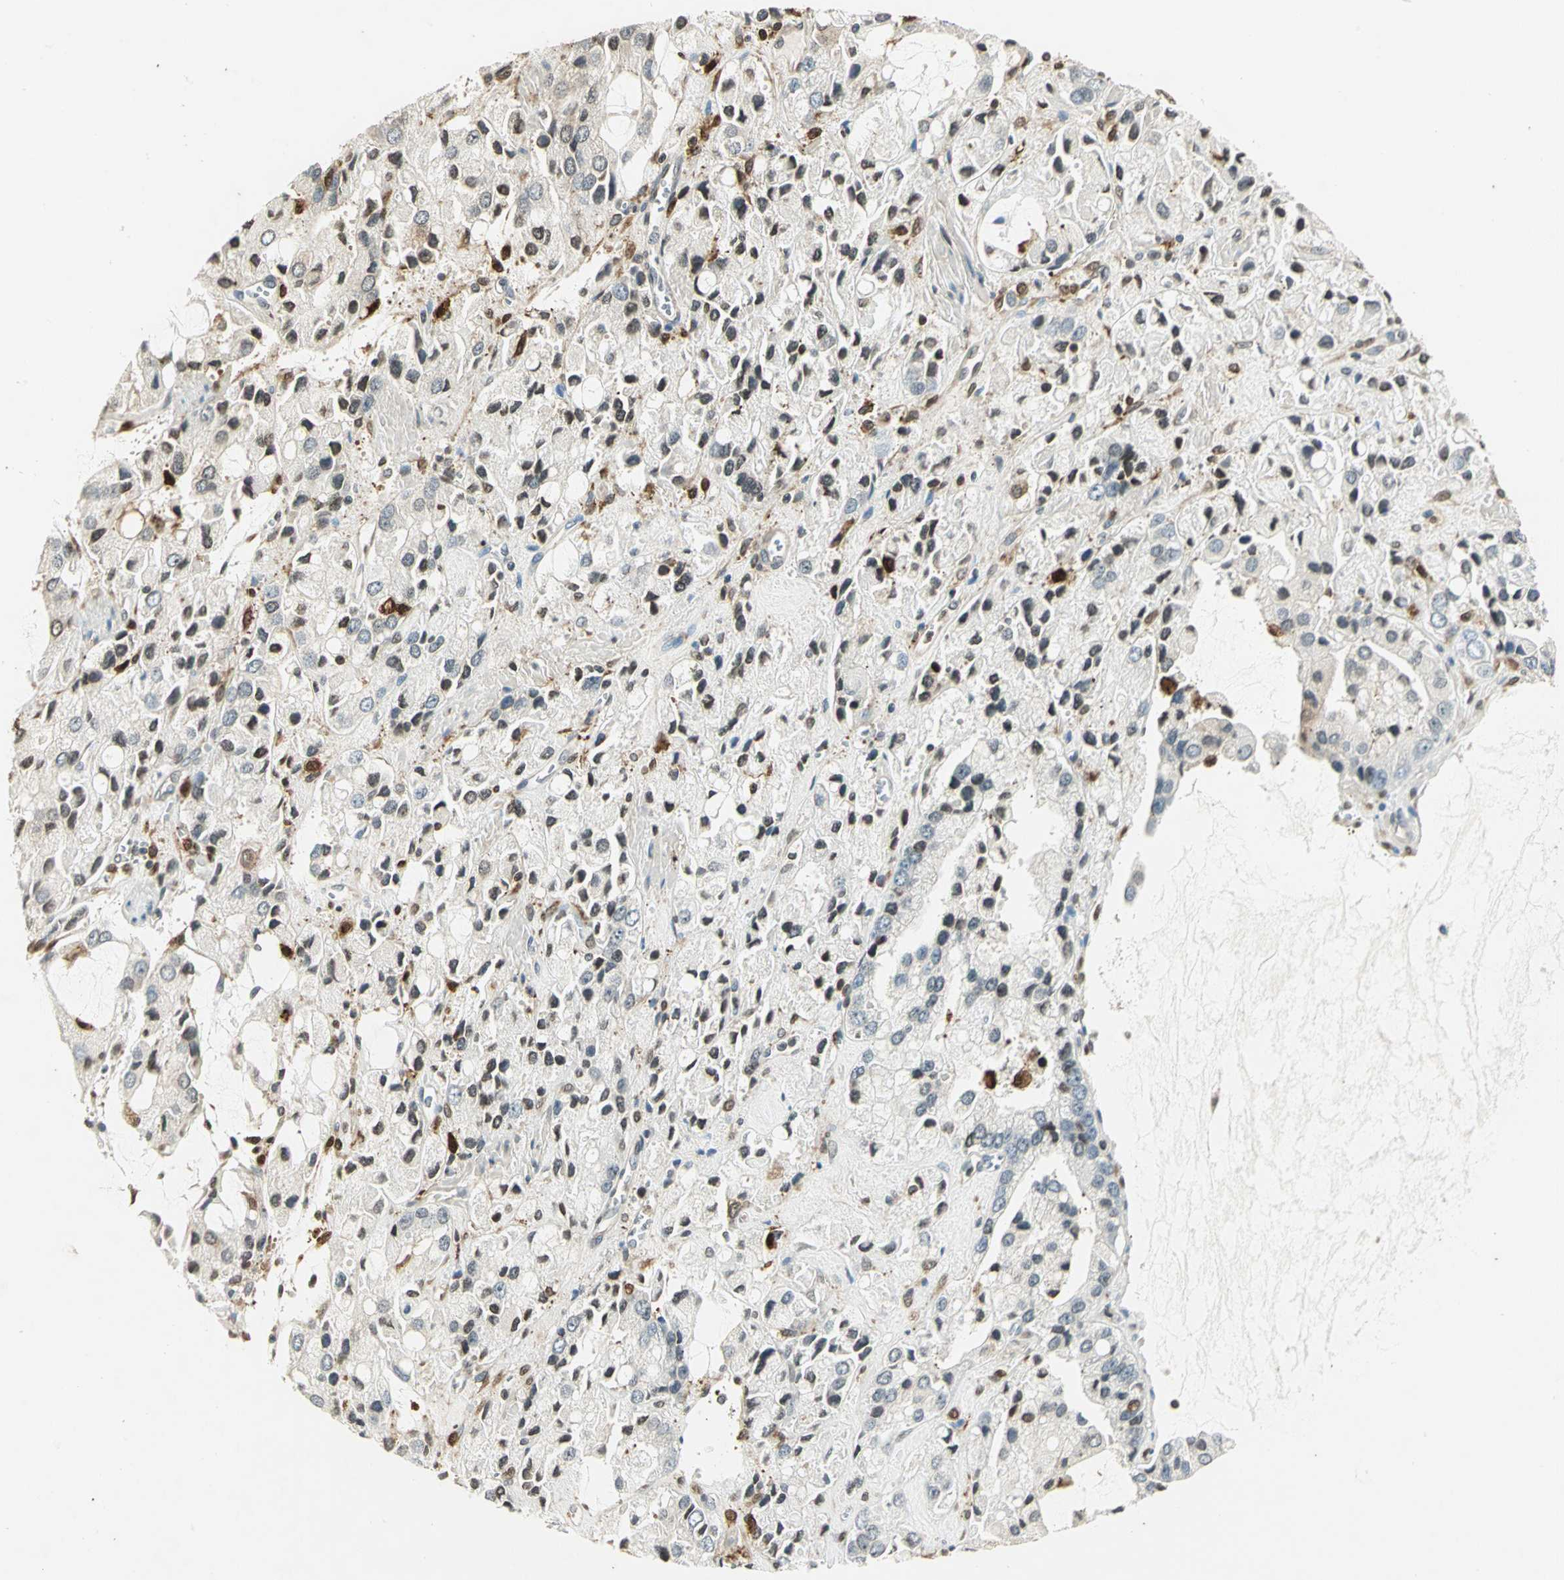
{"staining": {"intensity": "moderate", "quantity": "25%-75%", "location": "cytoplasmic/membranous"}, "tissue": "prostate cancer", "cell_type": "Tumor cells", "image_type": "cancer", "snomed": [{"axis": "morphology", "description": "Adenocarcinoma, High grade"}, {"axis": "topography", "description": "Prostate"}], "caption": "Prostate cancer tissue demonstrates moderate cytoplasmic/membranous expression in approximately 25%-75% of tumor cells, visualized by immunohistochemistry.", "gene": "LGALS3", "patient": {"sex": "male", "age": 67}}